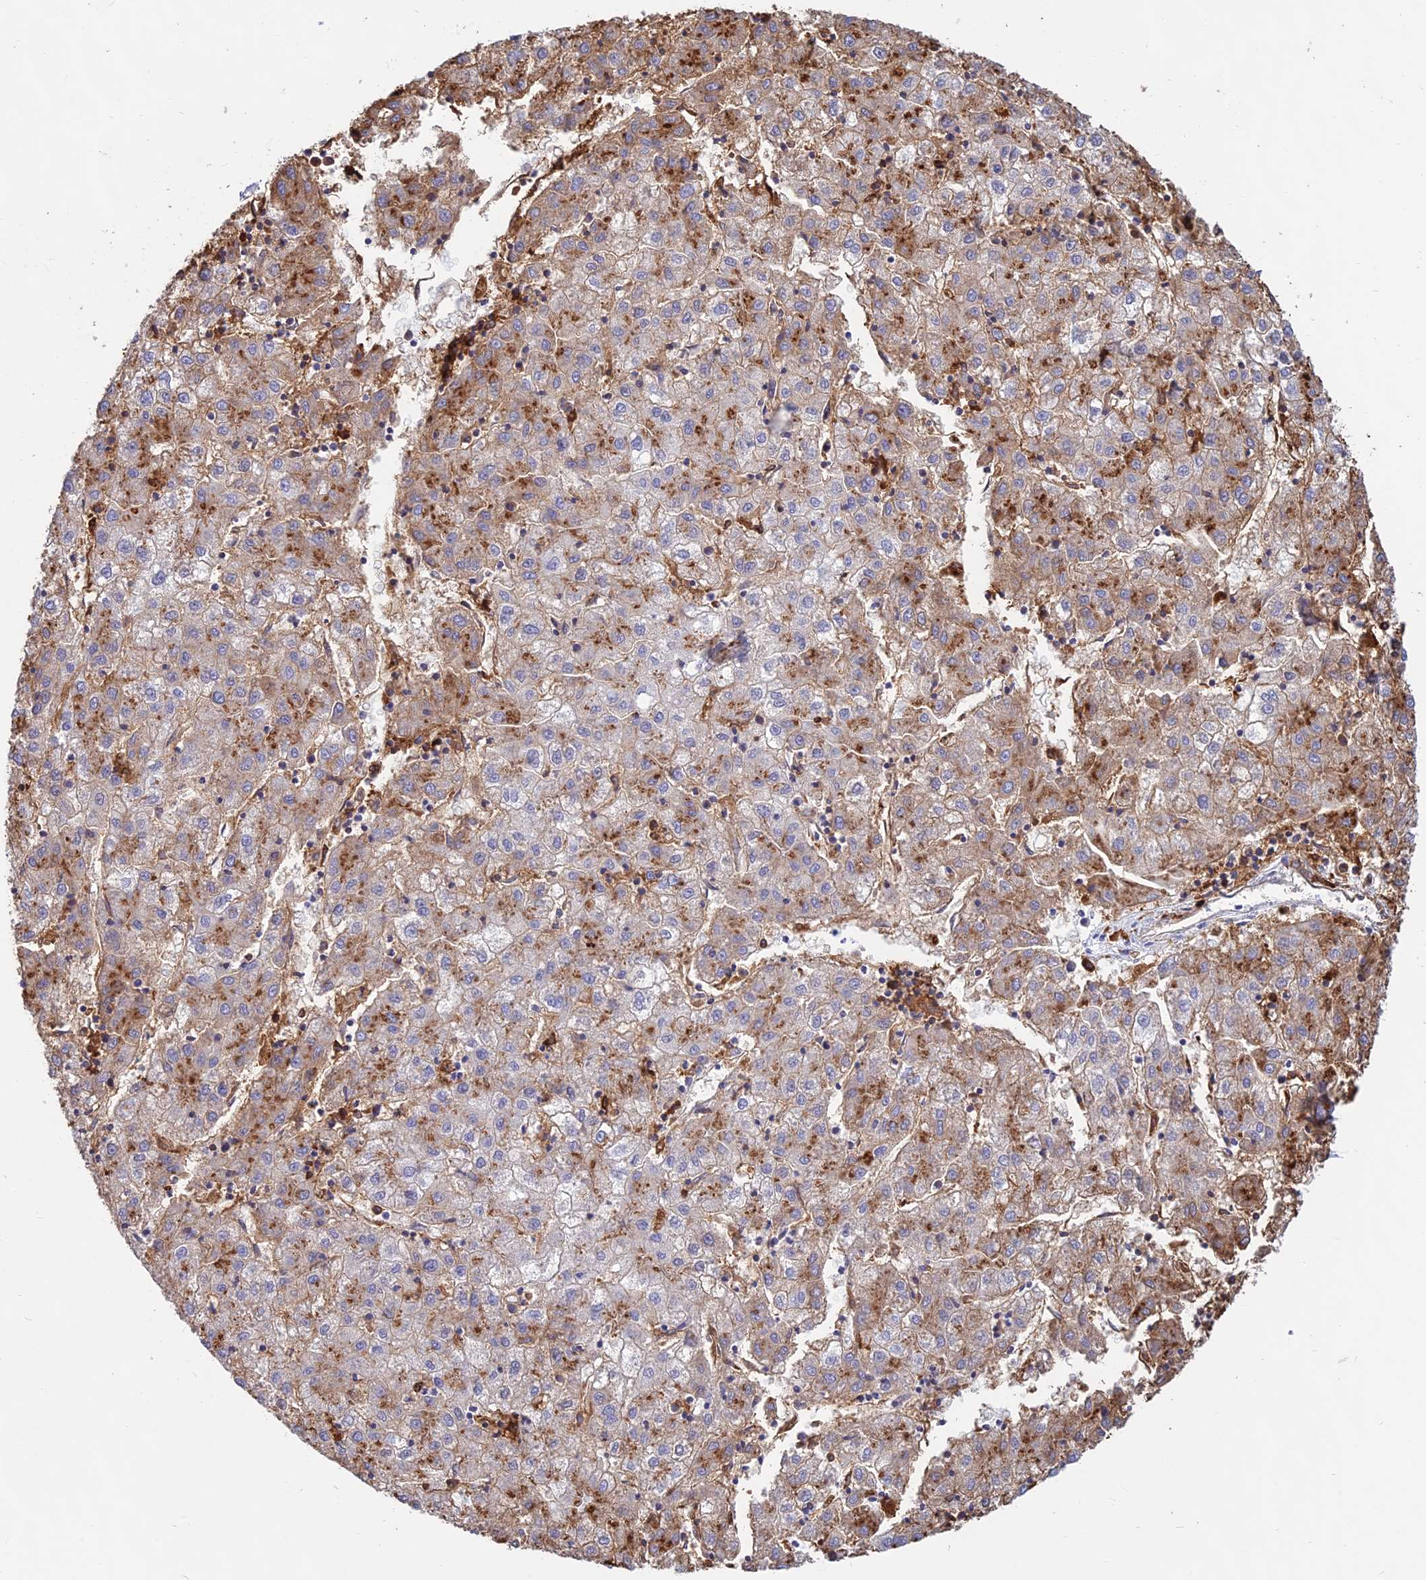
{"staining": {"intensity": "moderate", "quantity": "25%-75%", "location": "cytoplasmic/membranous"}, "tissue": "liver cancer", "cell_type": "Tumor cells", "image_type": "cancer", "snomed": [{"axis": "morphology", "description": "Carcinoma, Hepatocellular, NOS"}, {"axis": "topography", "description": "Liver"}], "caption": "DAB immunohistochemical staining of human liver cancer displays moderate cytoplasmic/membranous protein staining in approximately 25%-75% of tumor cells.", "gene": "HLA-DRB1", "patient": {"sex": "male", "age": 72}}